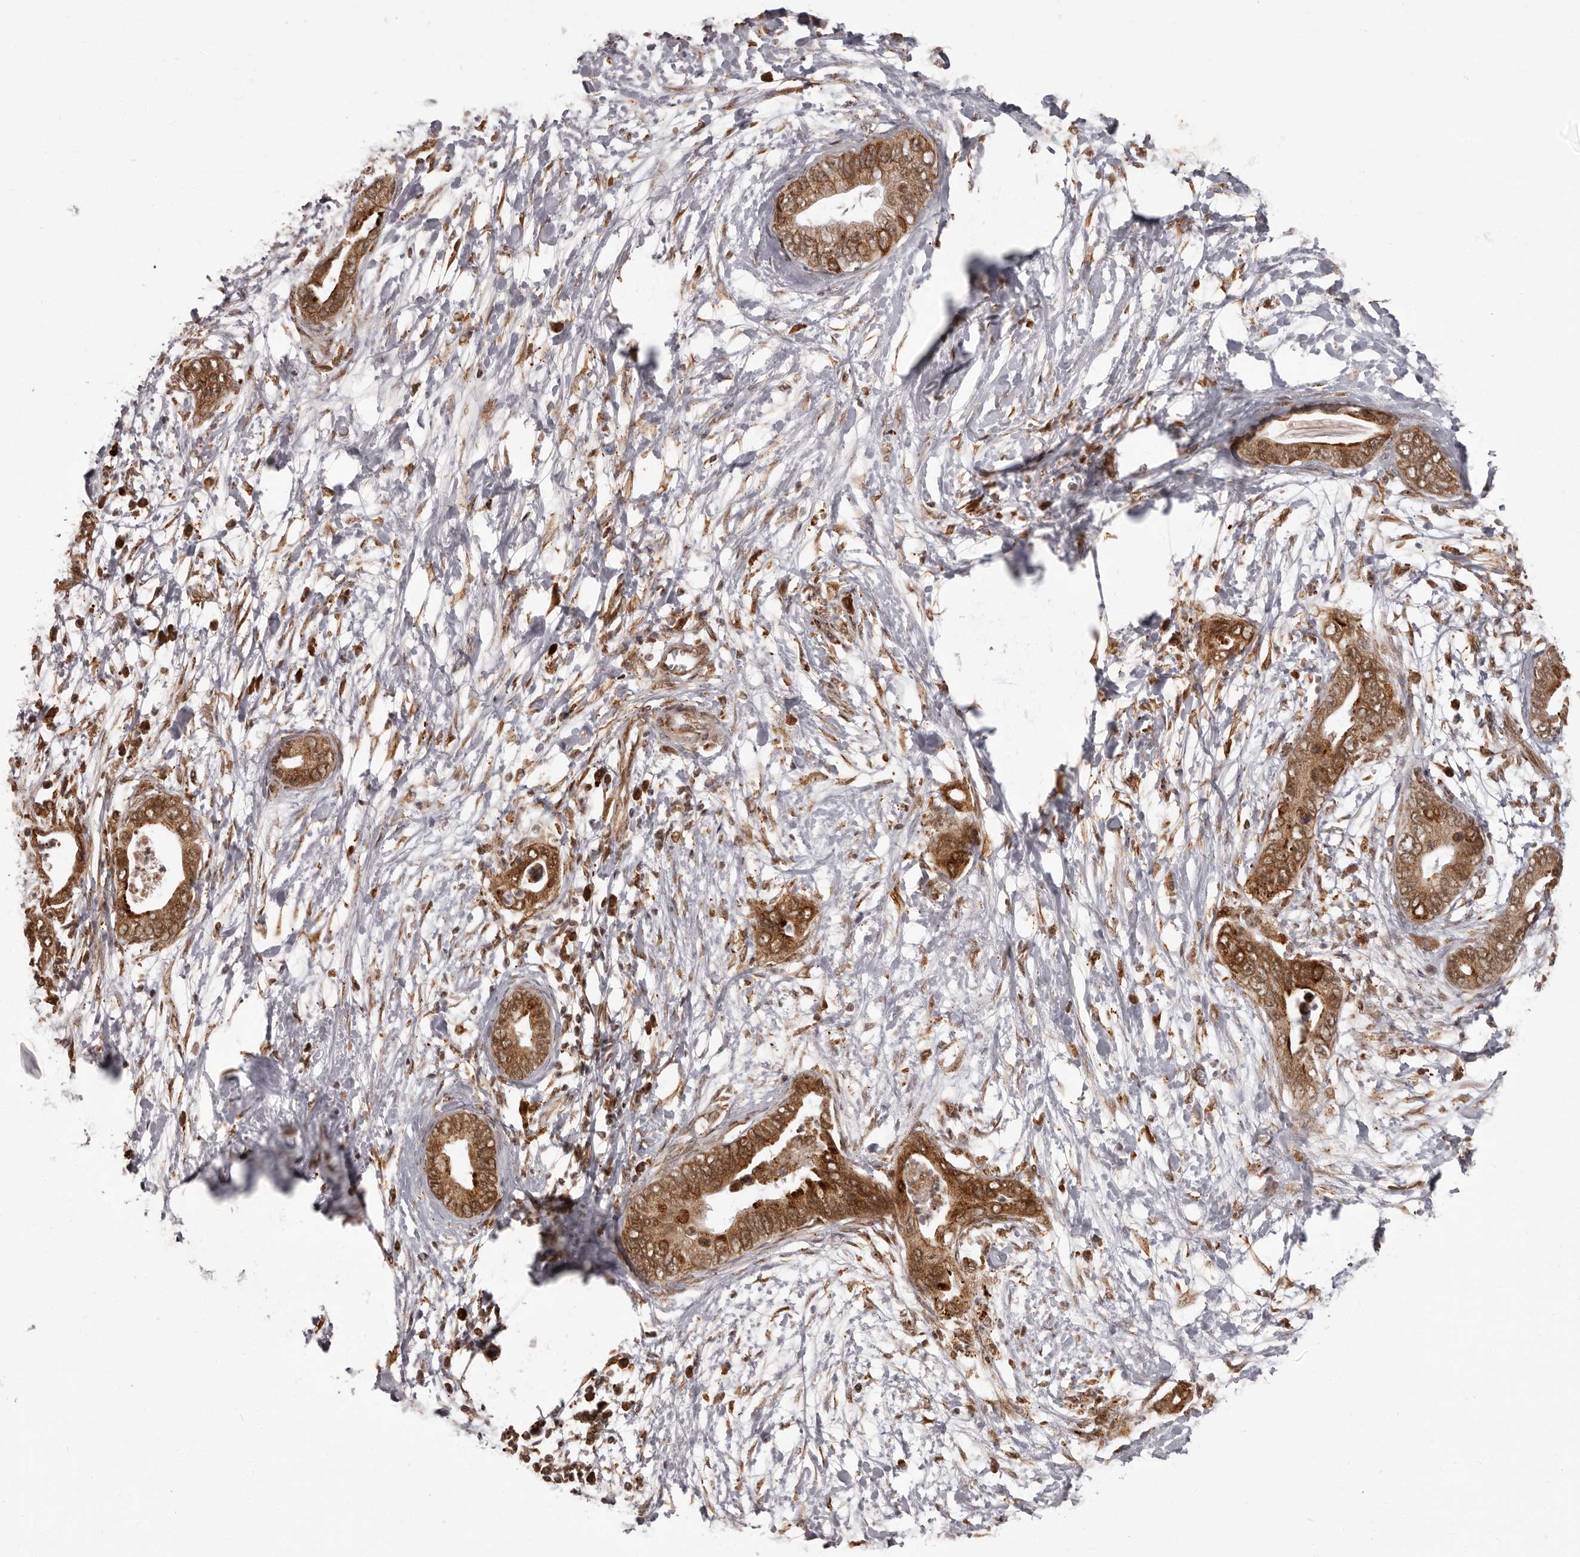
{"staining": {"intensity": "strong", "quantity": ">75%", "location": "cytoplasmic/membranous,nuclear"}, "tissue": "pancreatic cancer", "cell_type": "Tumor cells", "image_type": "cancer", "snomed": [{"axis": "morphology", "description": "Adenocarcinoma, NOS"}, {"axis": "topography", "description": "Pancreas"}], "caption": "IHC (DAB) staining of human pancreatic cancer (adenocarcinoma) reveals strong cytoplasmic/membranous and nuclear protein expression in about >75% of tumor cells.", "gene": "IL32", "patient": {"sex": "male", "age": 75}}